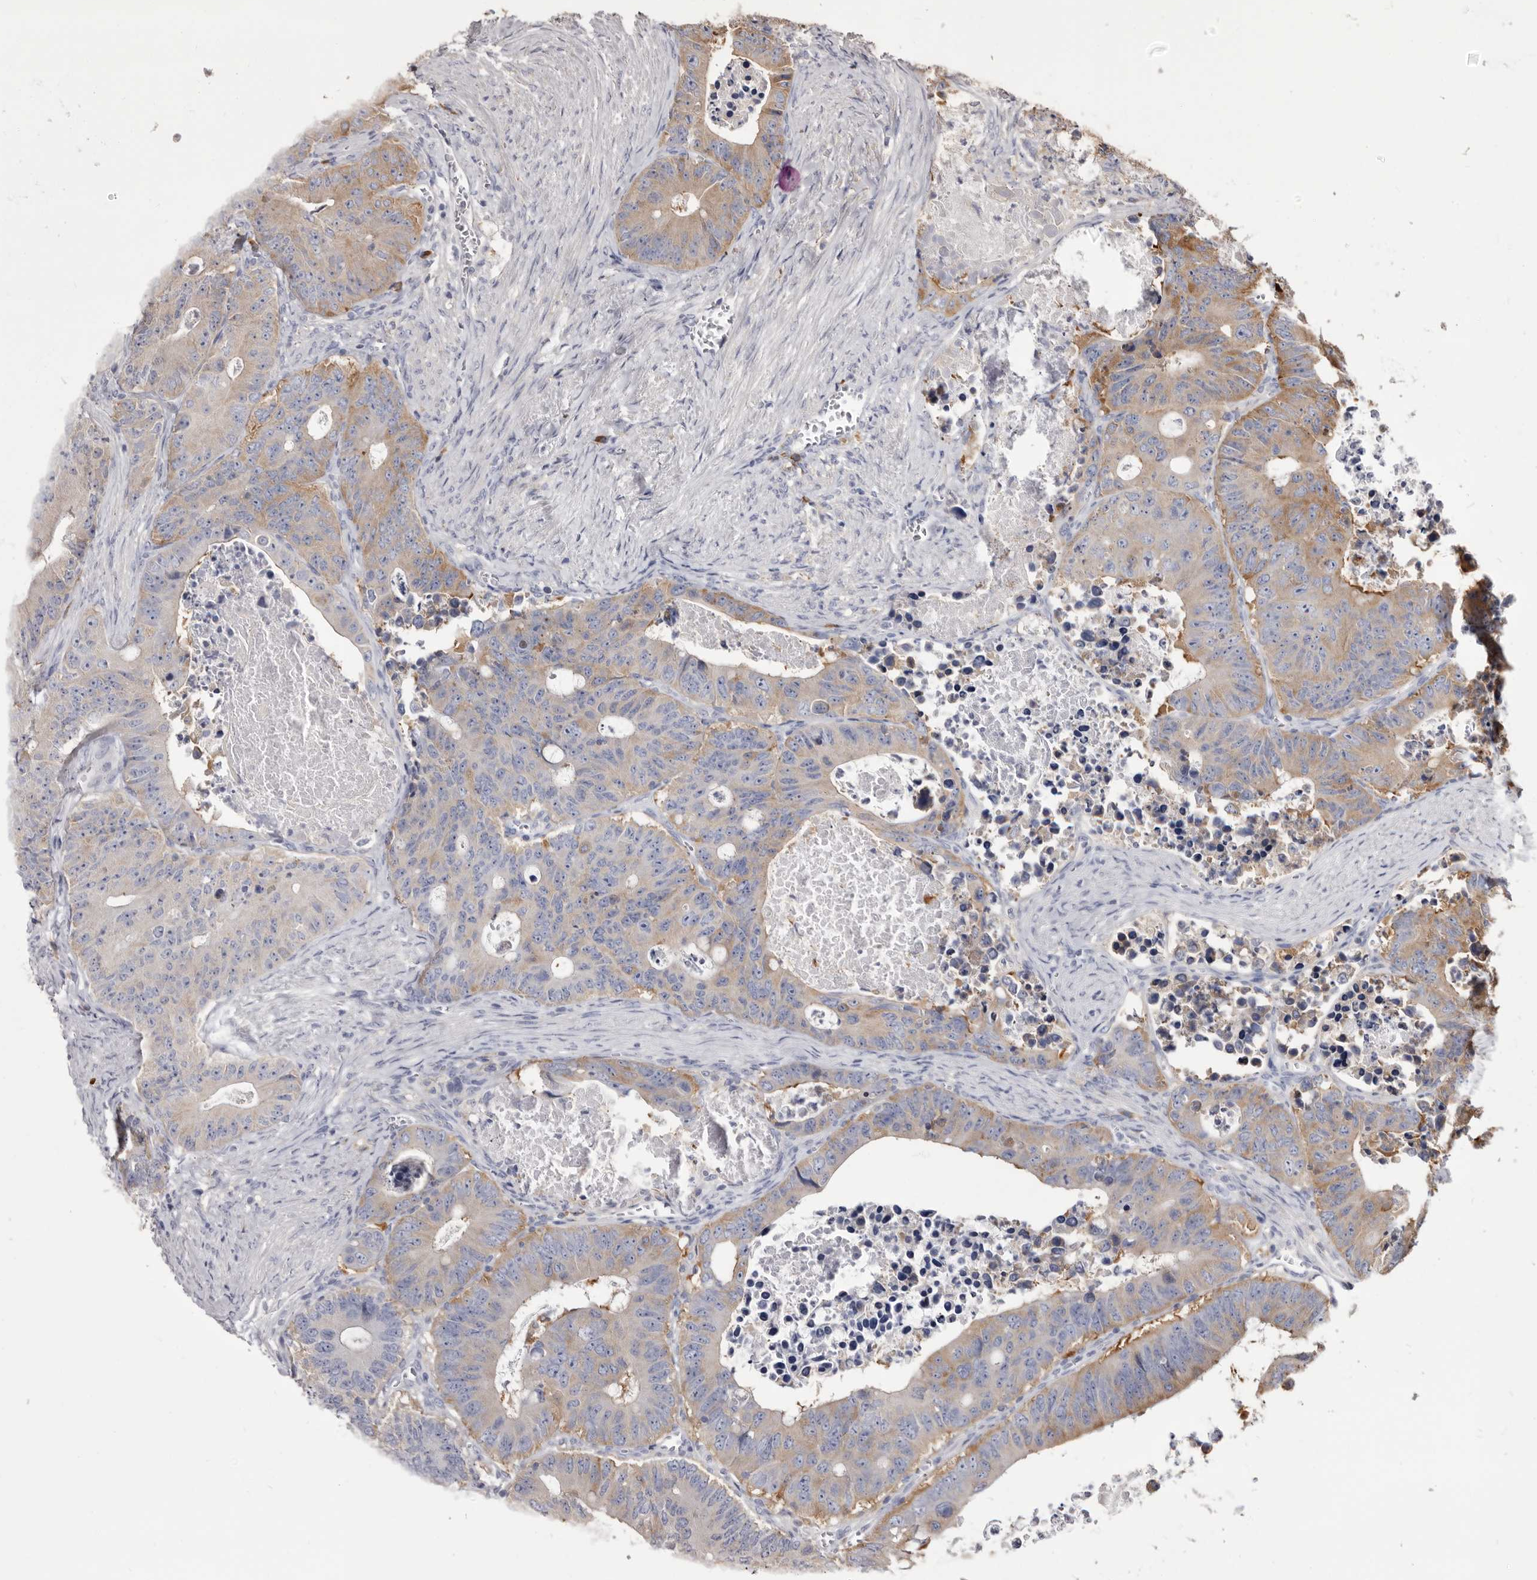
{"staining": {"intensity": "moderate", "quantity": "25%-75%", "location": "cytoplasmic/membranous"}, "tissue": "colorectal cancer", "cell_type": "Tumor cells", "image_type": "cancer", "snomed": [{"axis": "morphology", "description": "Adenocarcinoma, NOS"}, {"axis": "topography", "description": "Colon"}], "caption": "Protein staining shows moderate cytoplasmic/membranous staining in about 25%-75% of tumor cells in colorectal cancer (adenocarcinoma).", "gene": "TPD52", "patient": {"sex": "male", "age": 87}}